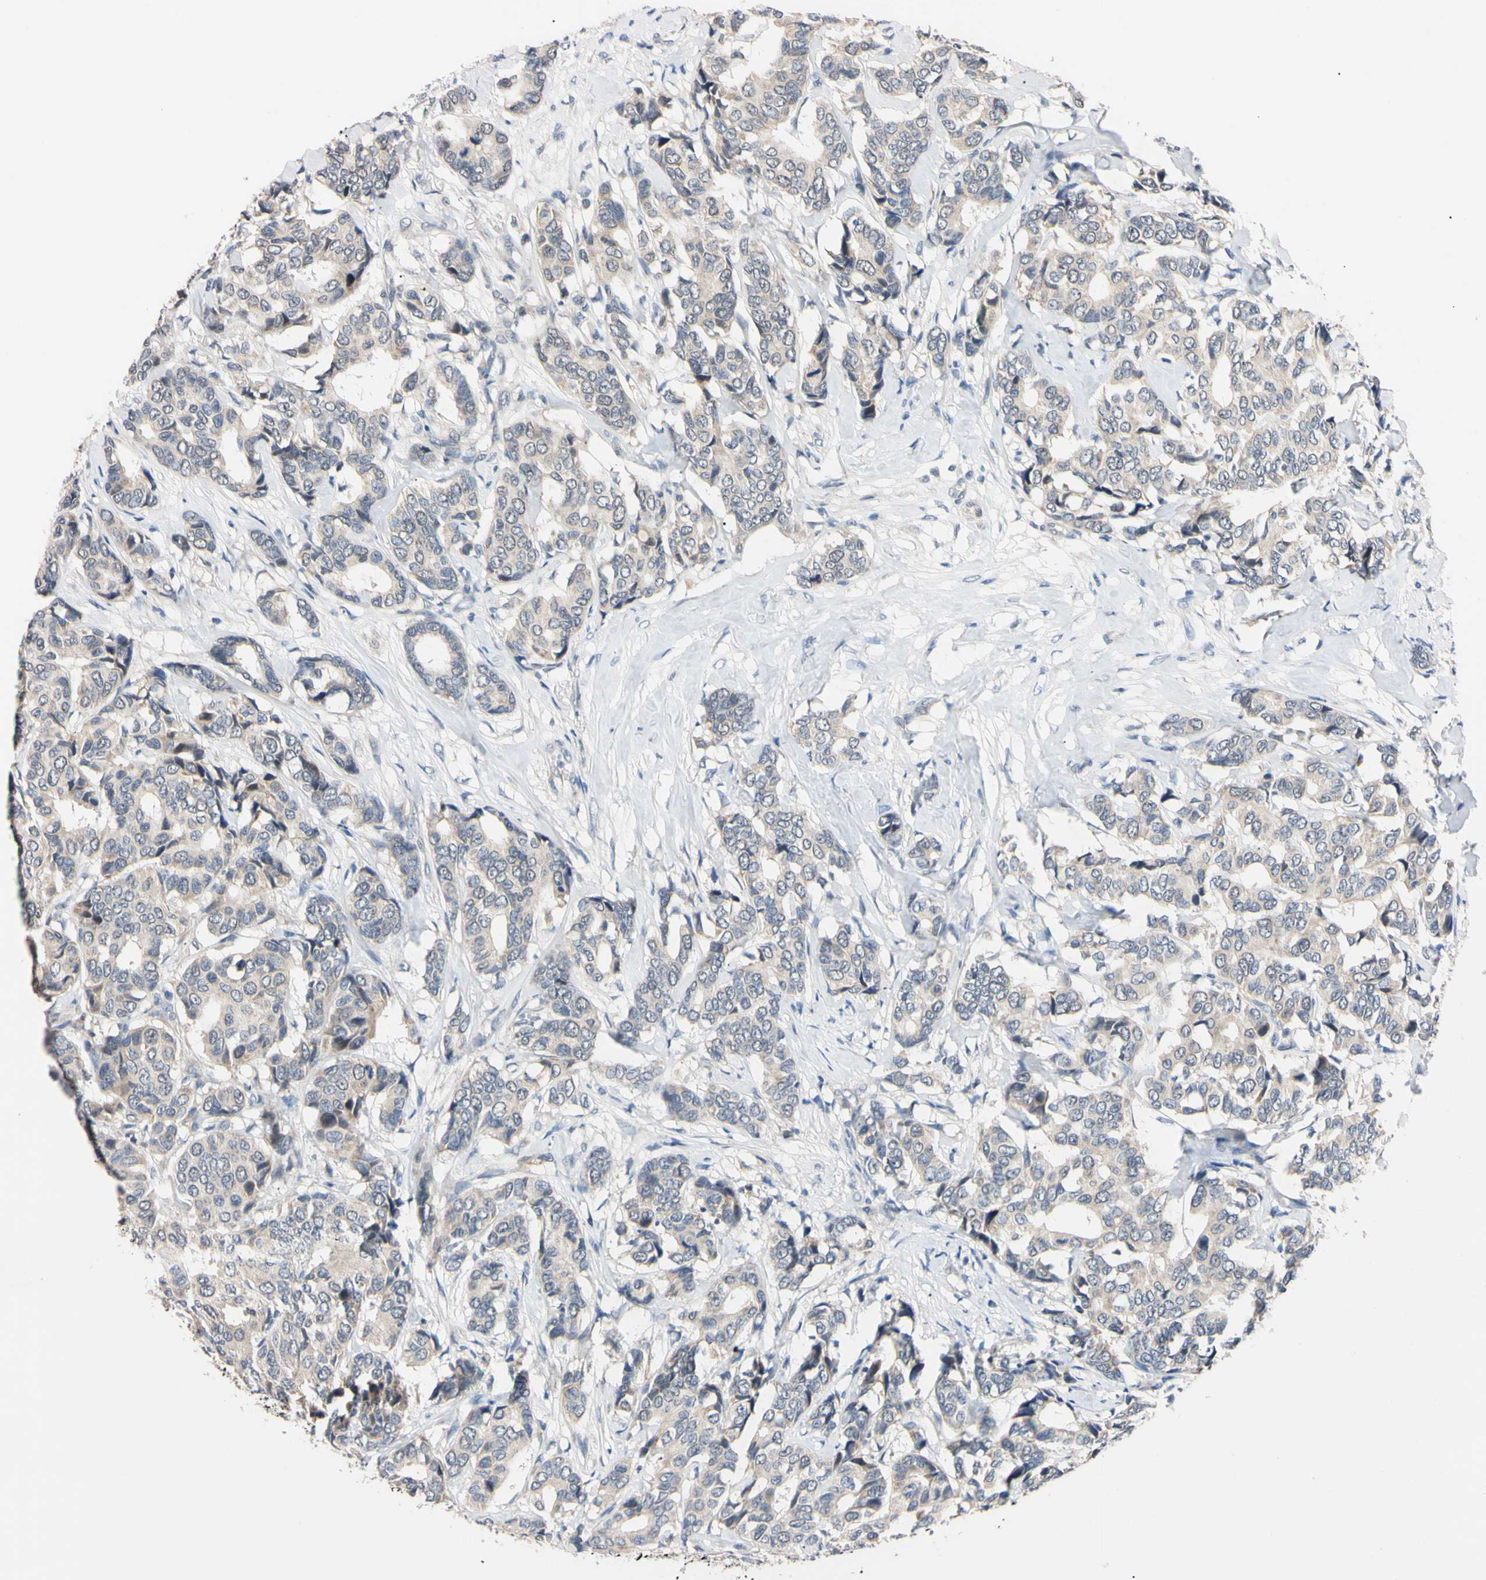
{"staining": {"intensity": "weak", "quantity": "25%-75%", "location": "cytoplasmic/membranous"}, "tissue": "breast cancer", "cell_type": "Tumor cells", "image_type": "cancer", "snomed": [{"axis": "morphology", "description": "Duct carcinoma"}, {"axis": "topography", "description": "Breast"}], "caption": "Weak cytoplasmic/membranous positivity is identified in approximately 25%-75% of tumor cells in breast infiltrating ductal carcinoma.", "gene": "PNKD", "patient": {"sex": "female", "age": 87}}